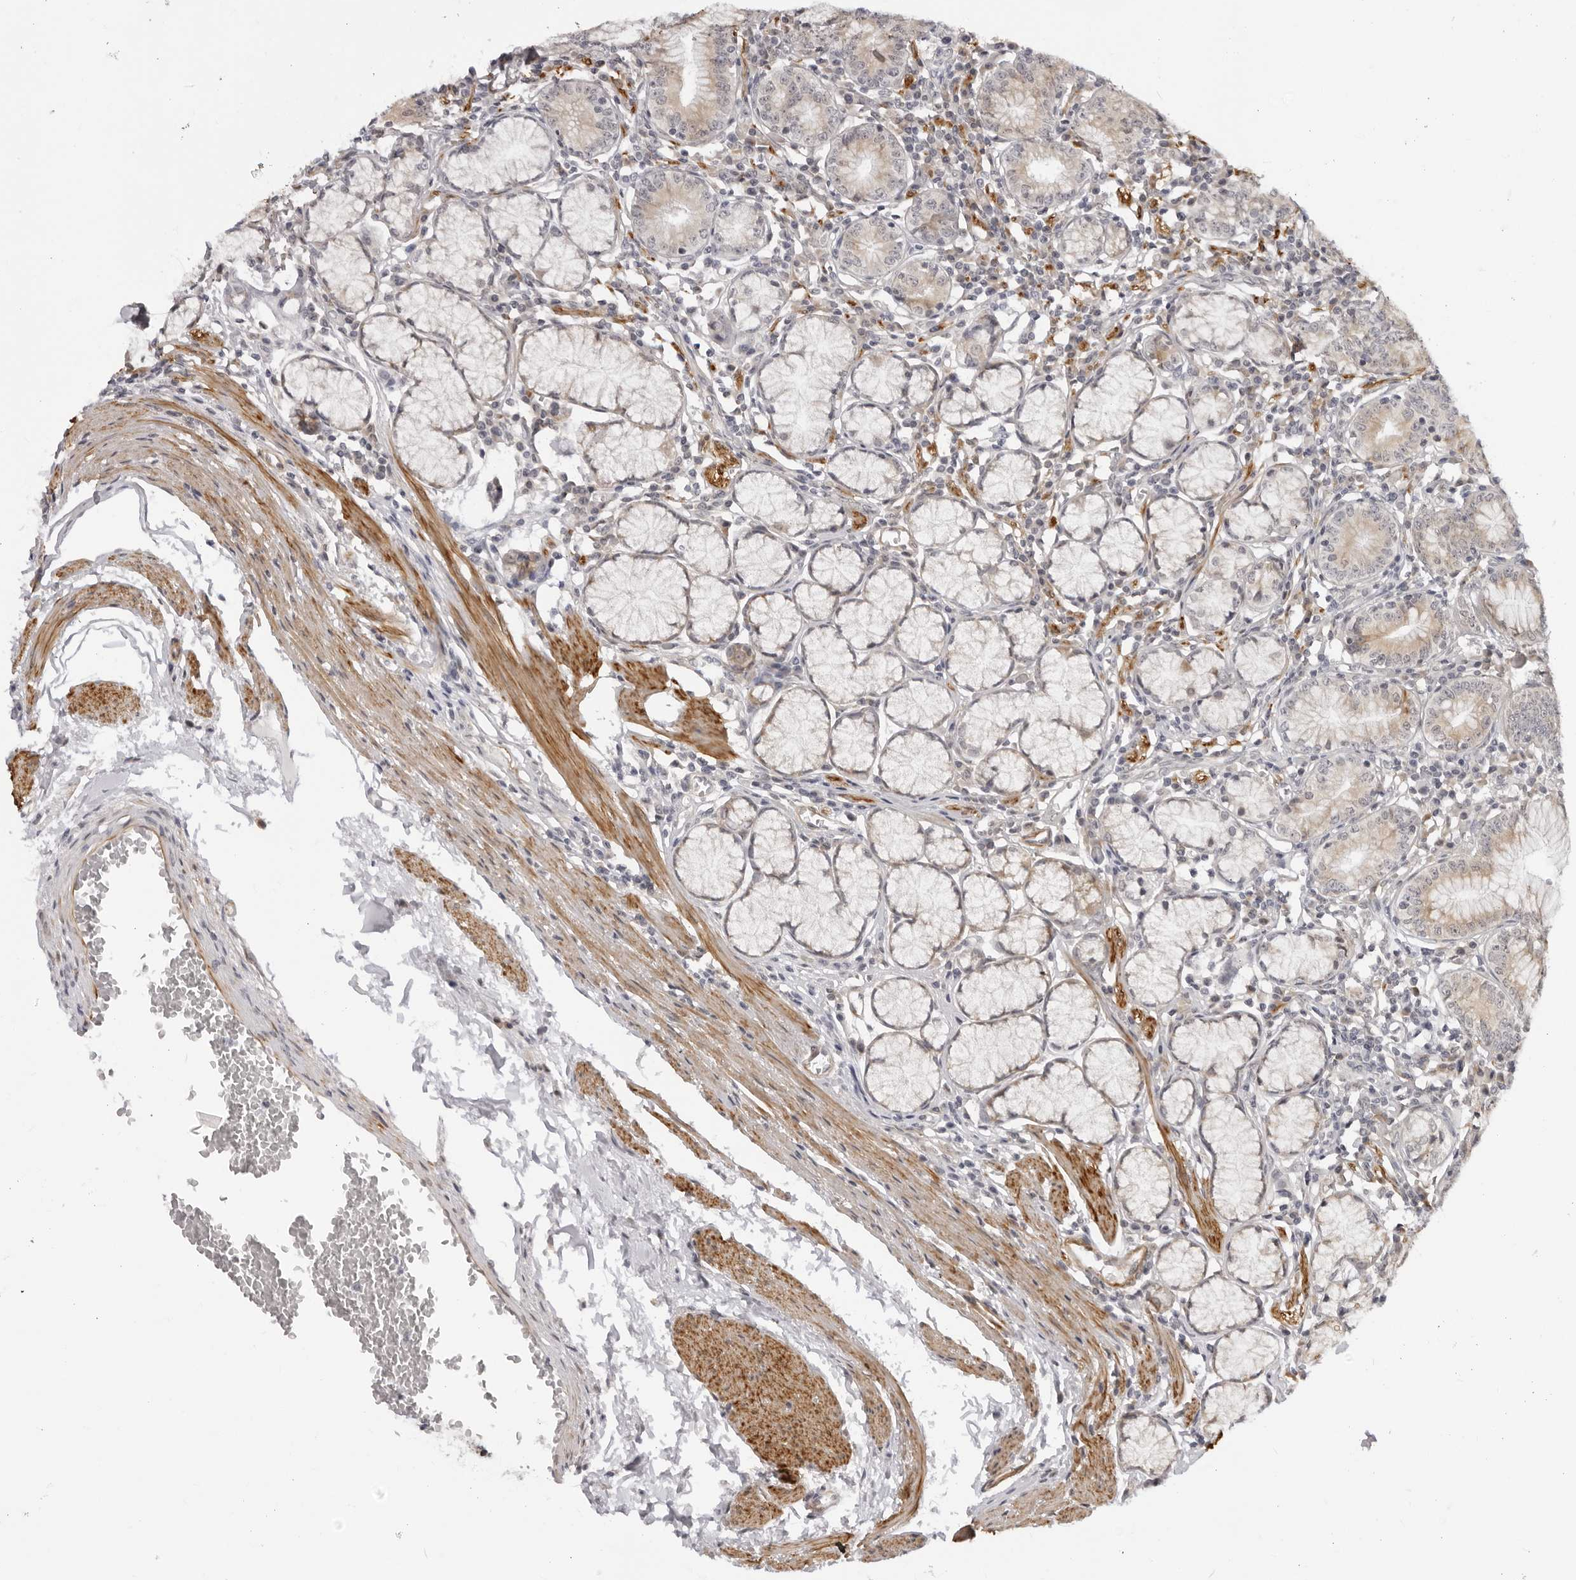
{"staining": {"intensity": "moderate", "quantity": "25%-75%", "location": "cytoplasmic/membranous"}, "tissue": "stomach", "cell_type": "Glandular cells", "image_type": "normal", "snomed": [{"axis": "morphology", "description": "Normal tissue, NOS"}, {"axis": "topography", "description": "Stomach"}], "caption": "High-power microscopy captured an immunohistochemistry image of benign stomach, revealing moderate cytoplasmic/membranous positivity in approximately 25%-75% of glandular cells.", "gene": "SRGAP2", "patient": {"sex": "male", "age": 55}}